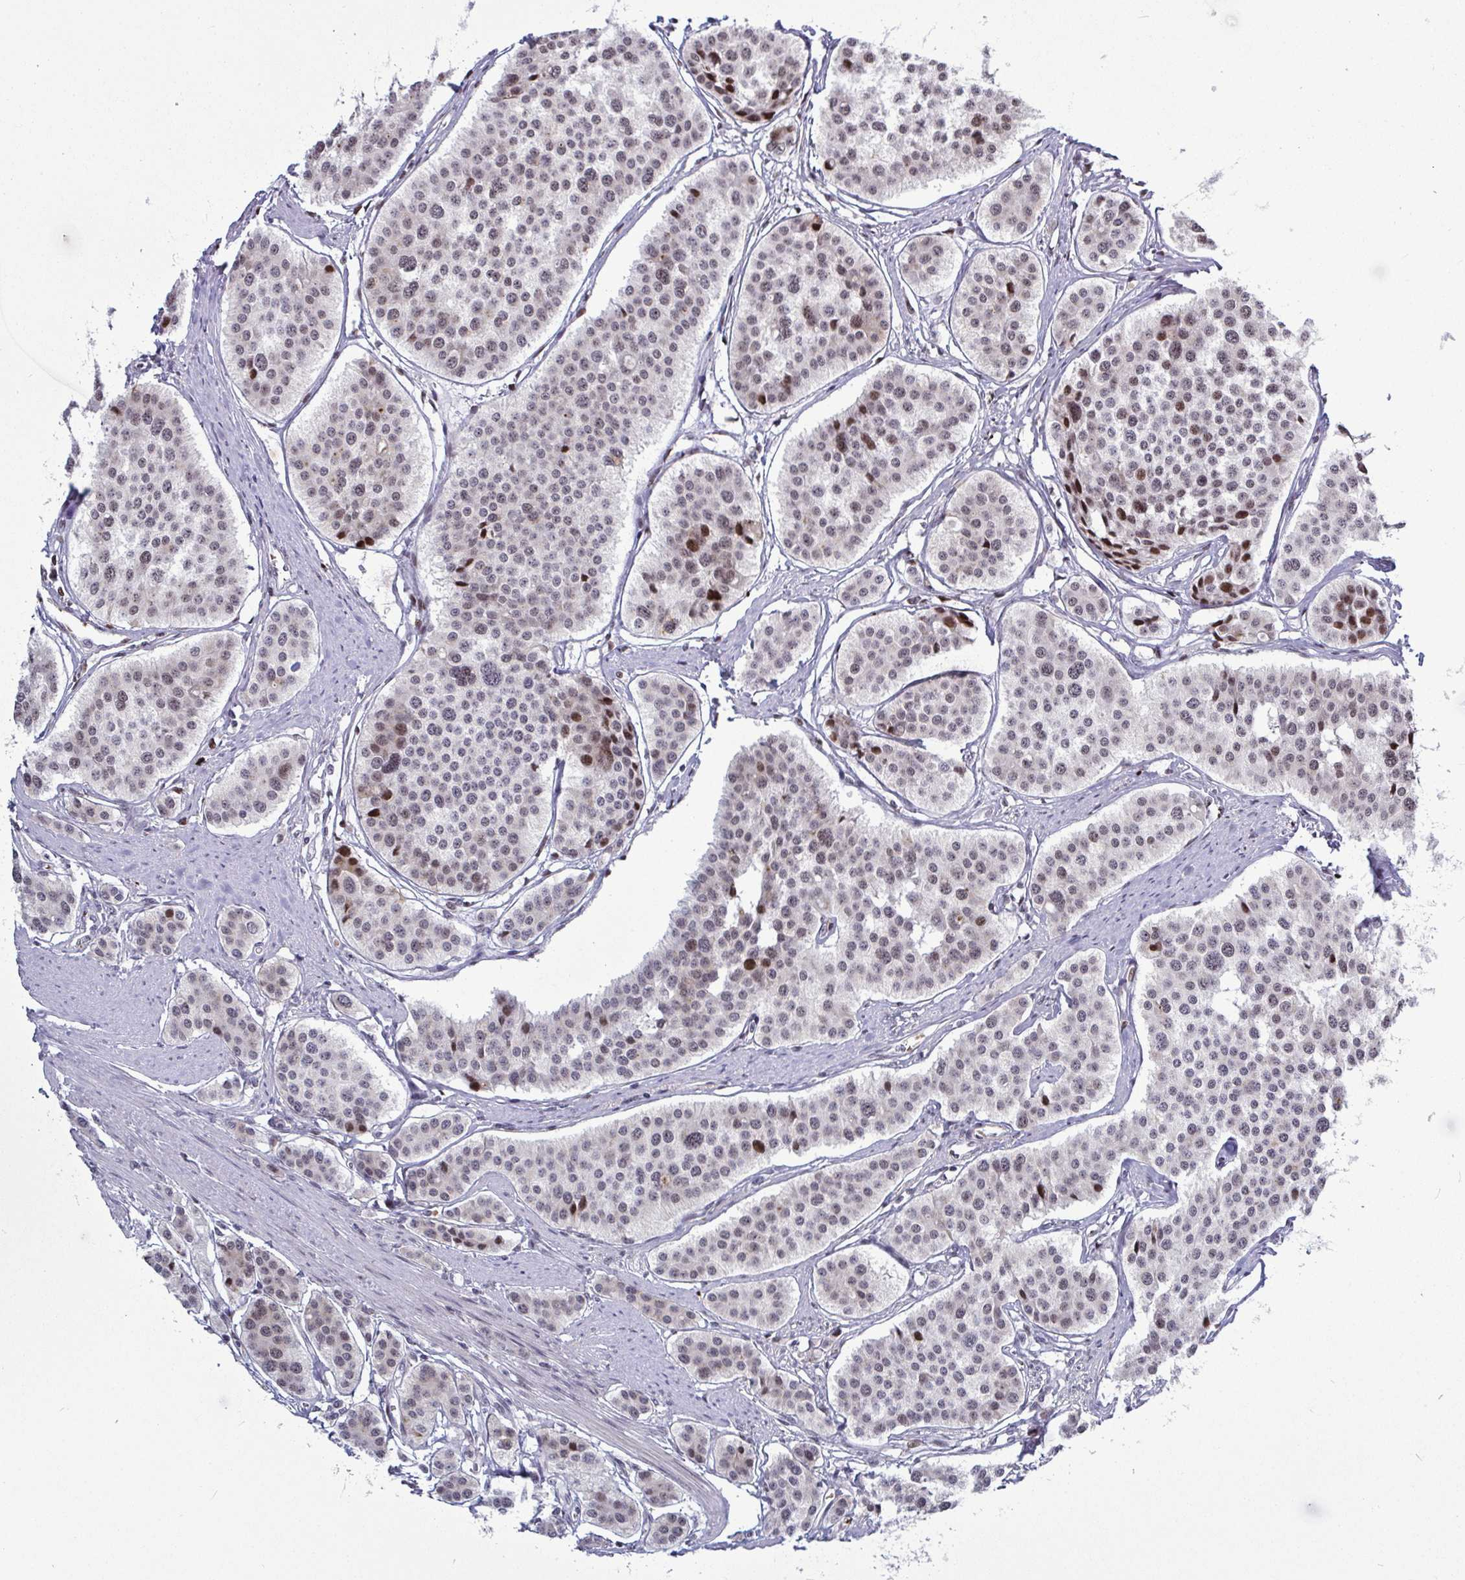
{"staining": {"intensity": "moderate", "quantity": "<25%", "location": "nuclear"}, "tissue": "carcinoid", "cell_type": "Tumor cells", "image_type": "cancer", "snomed": [{"axis": "morphology", "description": "Carcinoid, malignant, NOS"}, {"axis": "topography", "description": "Small intestine"}], "caption": "Carcinoid stained for a protein (brown) exhibits moderate nuclear positive staining in approximately <25% of tumor cells.", "gene": "TCEAL8", "patient": {"sex": "male", "age": 60}}